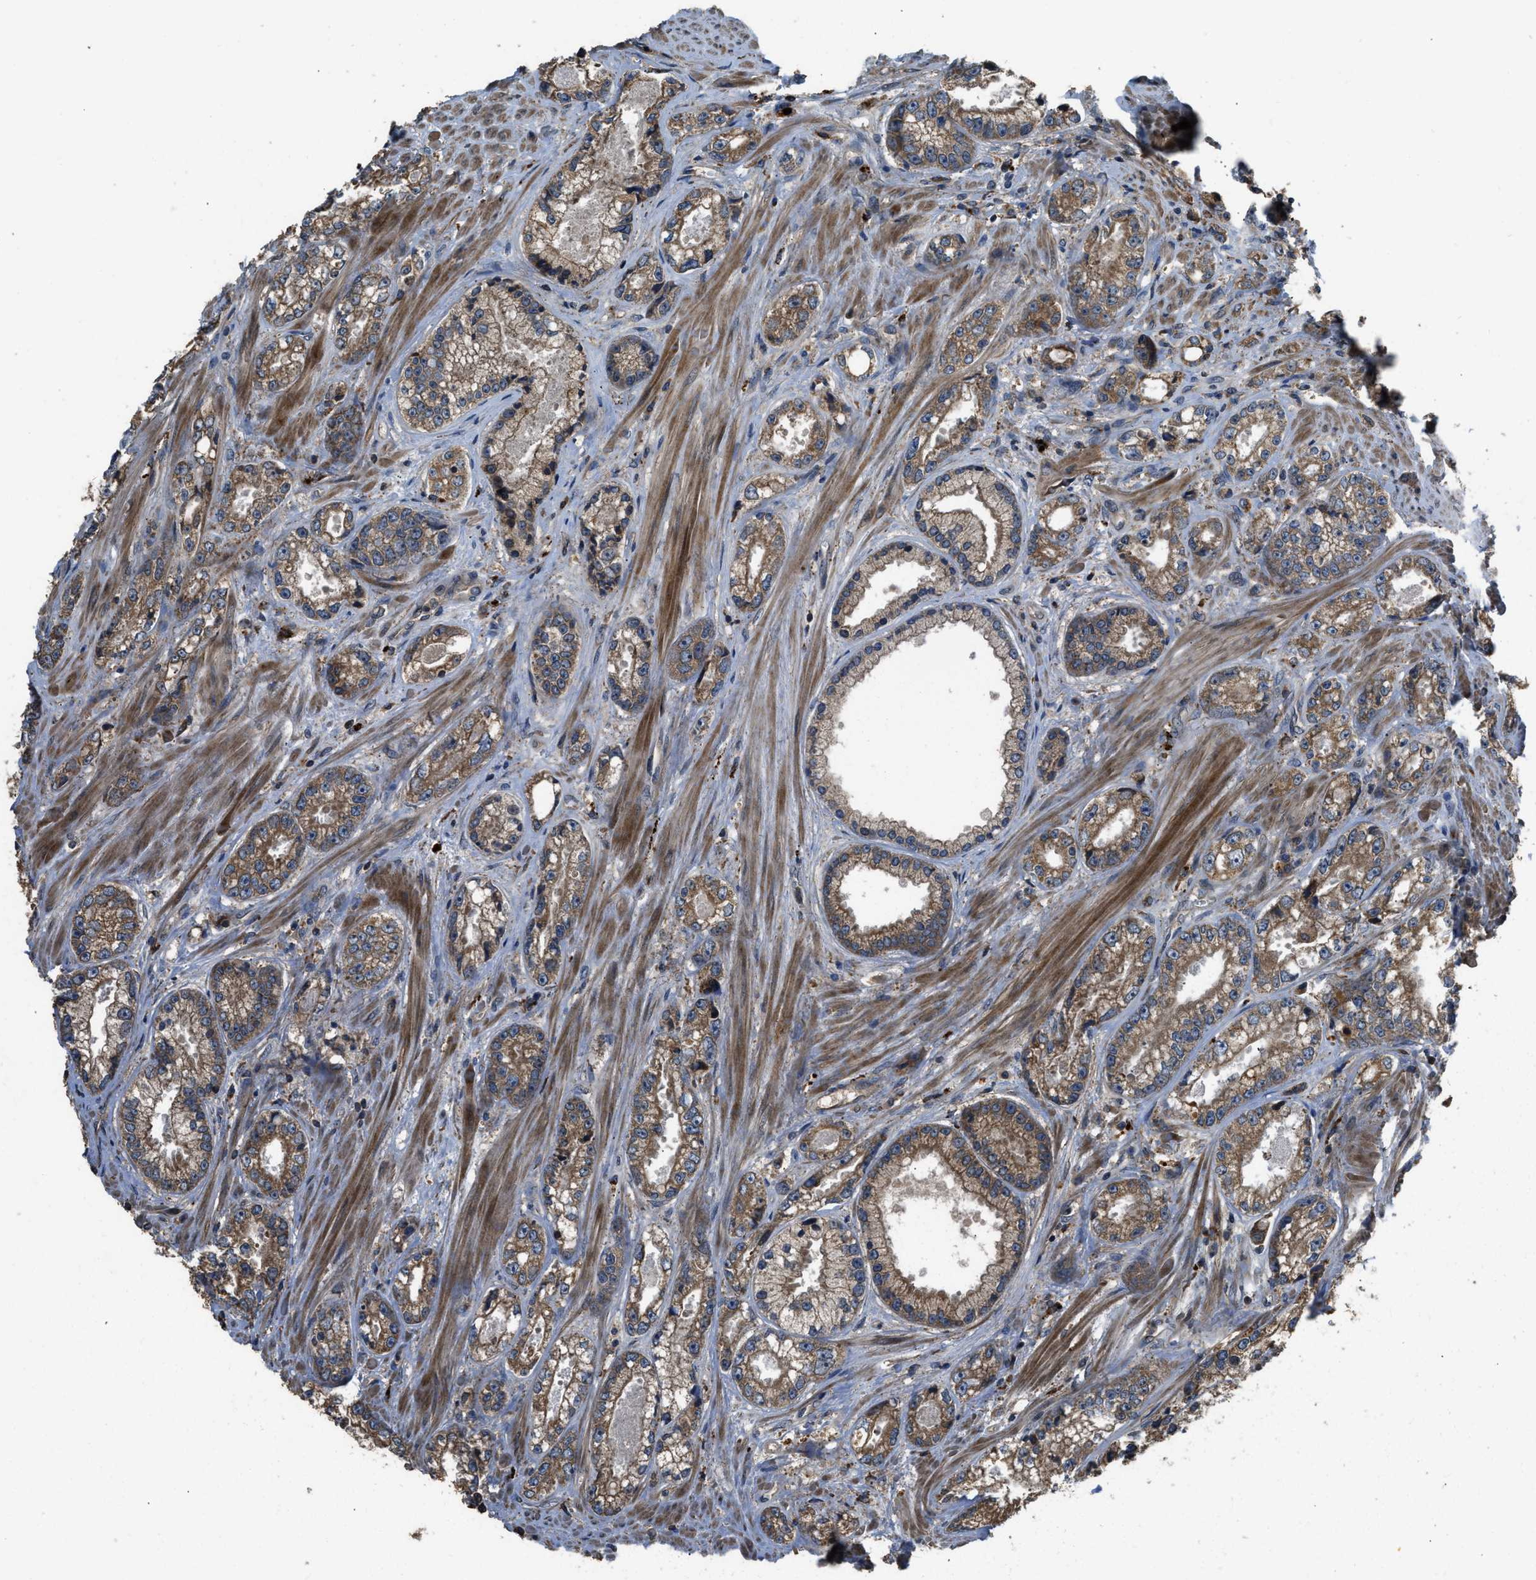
{"staining": {"intensity": "moderate", "quantity": ">75%", "location": "cytoplasmic/membranous"}, "tissue": "prostate cancer", "cell_type": "Tumor cells", "image_type": "cancer", "snomed": [{"axis": "morphology", "description": "Adenocarcinoma, High grade"}, {"axis": "topography", "description": "Prostate"}], "caption": "DAB (3,3'-diaminobenzidine) immunohistochemical staining of prostate cancer exhibits moderate cytoplasmic/membranous protein staining in approximately >75% of tumor cells. (Brightfield microscopy of DAB IHC at high magnification).", "gene": "GGH", "patient": {"sex": "male", "age": 61}}